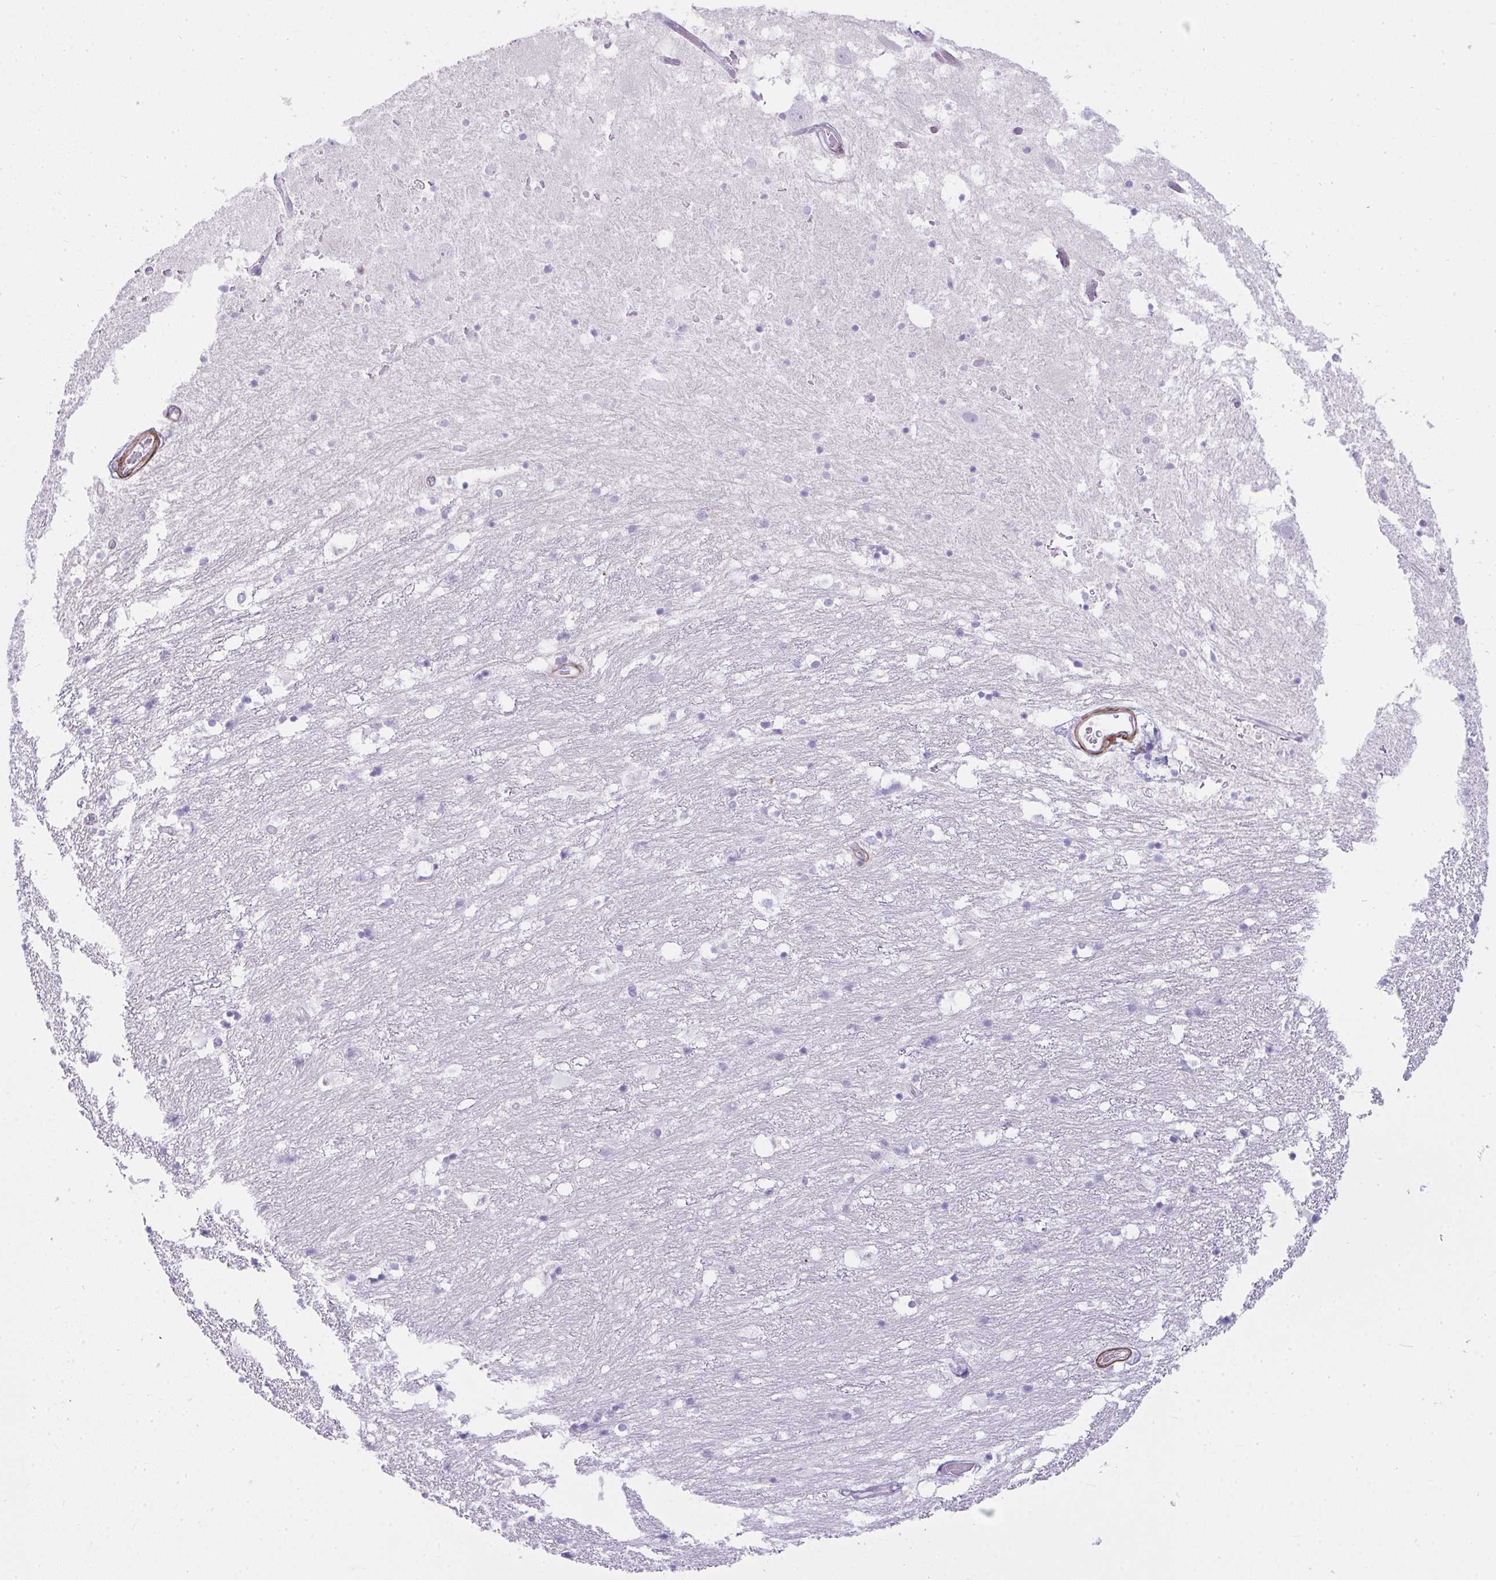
{"staining": {"intensity": "negative", "quantity": "none", "location": "none"}, "tissue": "hippocampus", "cell_type": "Glial cells", "image_type": "normal", "snomed": [{"axis": "morphology", "description": "Normal tissue, NOS"}, {"axis": "topography", "description": "Hippocampus"}], "caption": "Protein analysis of benign hippocampus demonstrates no significant staining in glial cells. (Stains: DAB immunohistochemistry (IHC) with hematoxylin counter stain, Microscopy: brightfield microscopy at high magnification).", "gene": "CDRT15", "patient": {"sex": "female", "age": 52}}